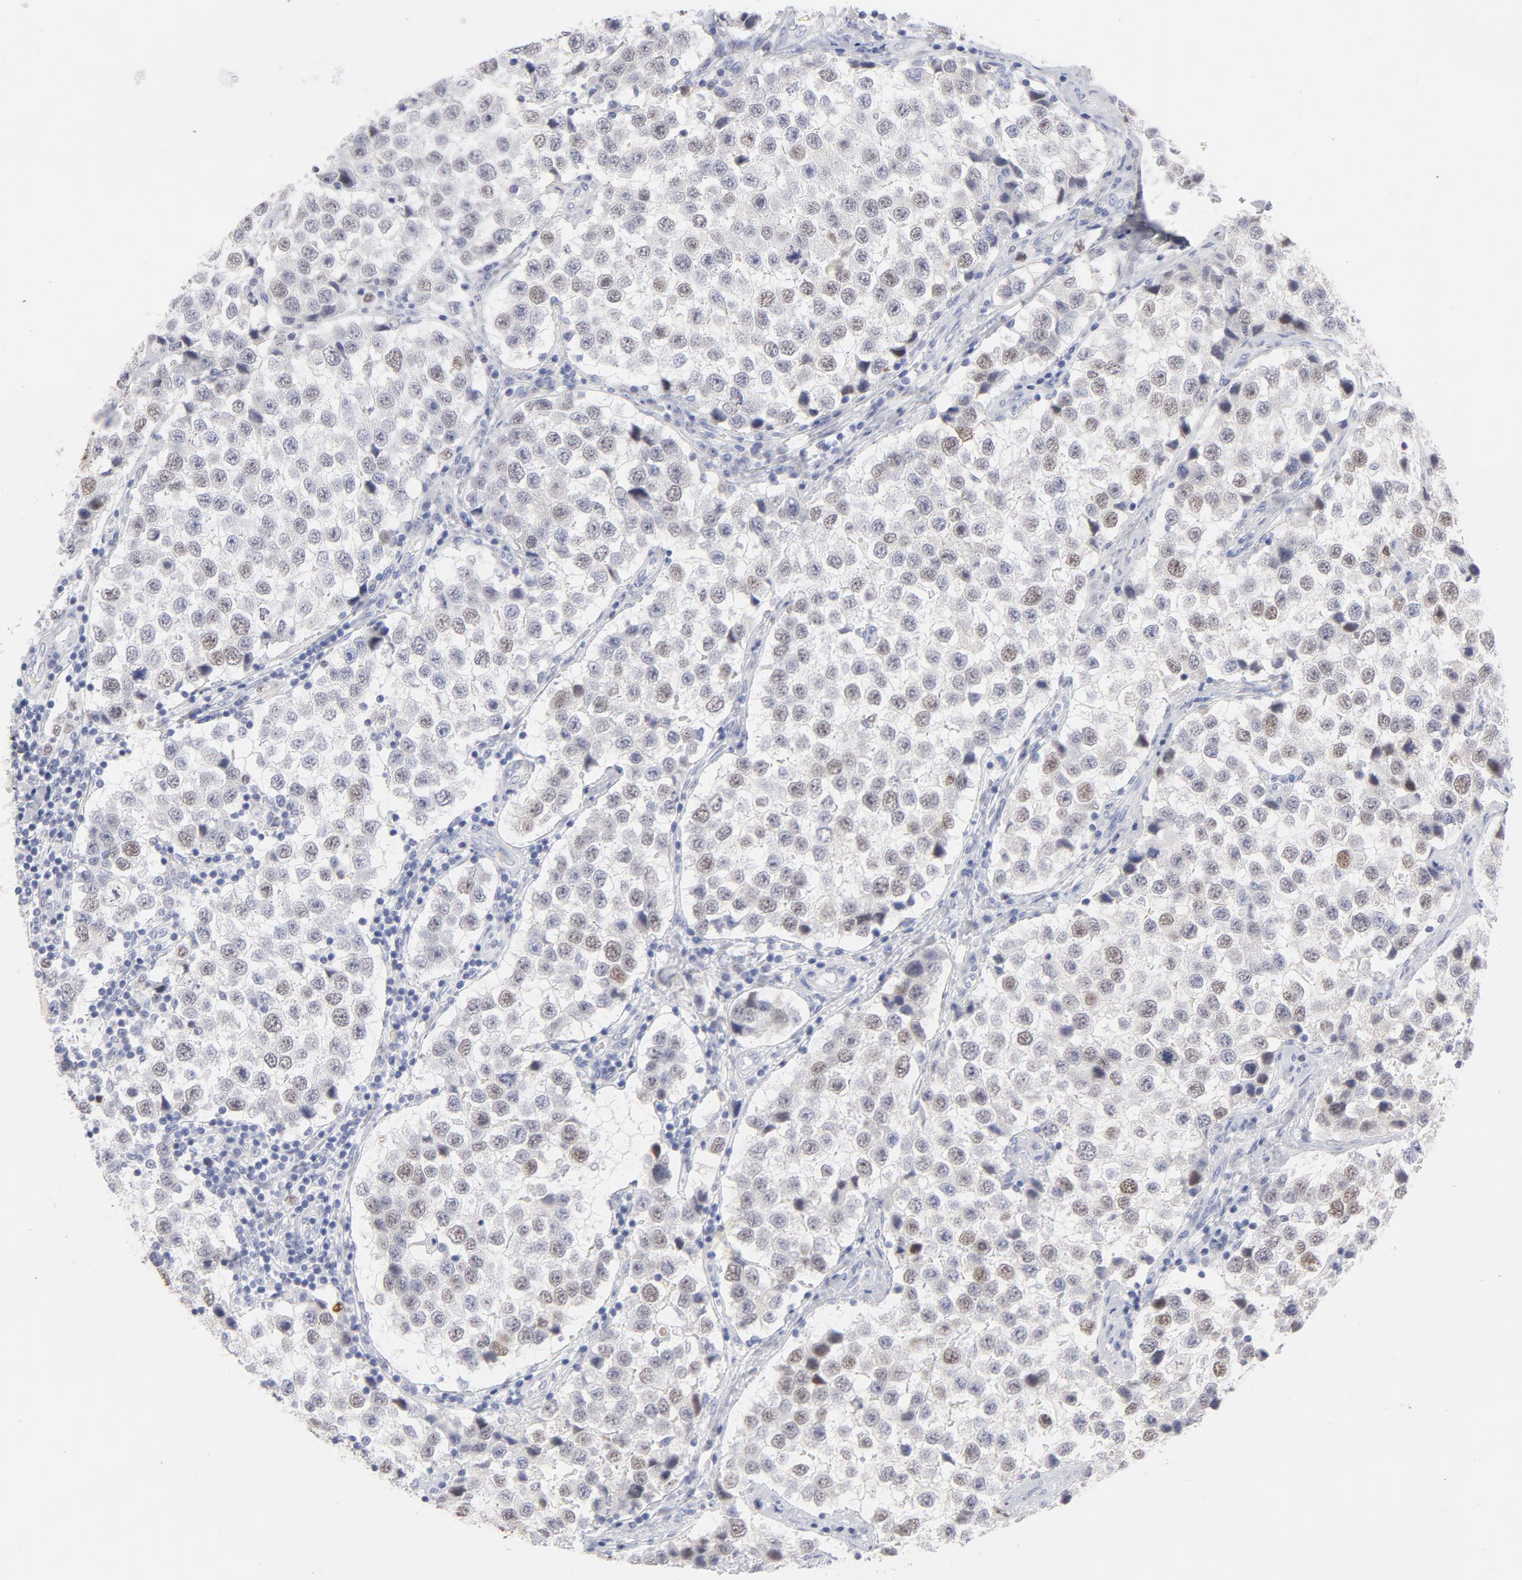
{"staining": {"intensity": "strong", "quantity": ">75%", "location": "nuclear"}, "tissue": "testis cancer", "cell_type": "Tumor cells", "image_type": "cancer", "snomed": [{"axis": "morphology", "description": "Seminoma, NOS"}, {"axis": "topography", "description": "Testis"}], "caption": "The photomicrograph reveals immunohistochemical staining of testis cancer. There is strong nuclear positivity is seen in about >75% of tumor cells.", "gene": "MCM7", "patient": {"sex": "male", "age": 39}}